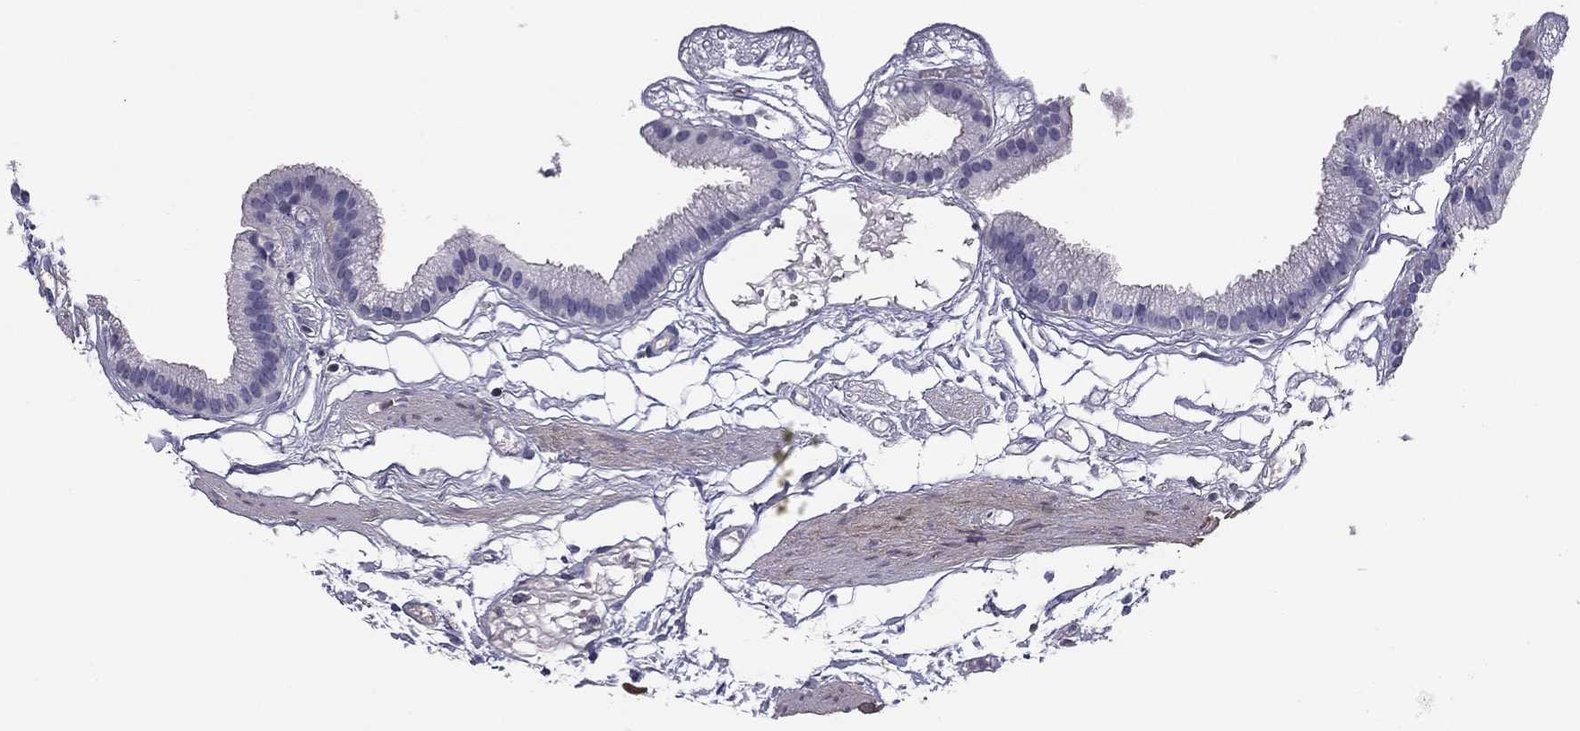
{"staining": {"intensity": "negative", "quantity": "none", "location": "none"}, "tissue": "gallbladder", "cell_type": "Glandular cells", "image_type": "normal", "snomed": [{"axis": "morphology", "description": "Normal tissue, NOS"}, {"axis": "topography", "description": "Gallbladder"}], "caption": "Immunohistochemical staining of normal human gallbladder displays no significant staining in glandular cells.", "gene": "FLNC", "patient": {"sex": "female", "age": 45}}